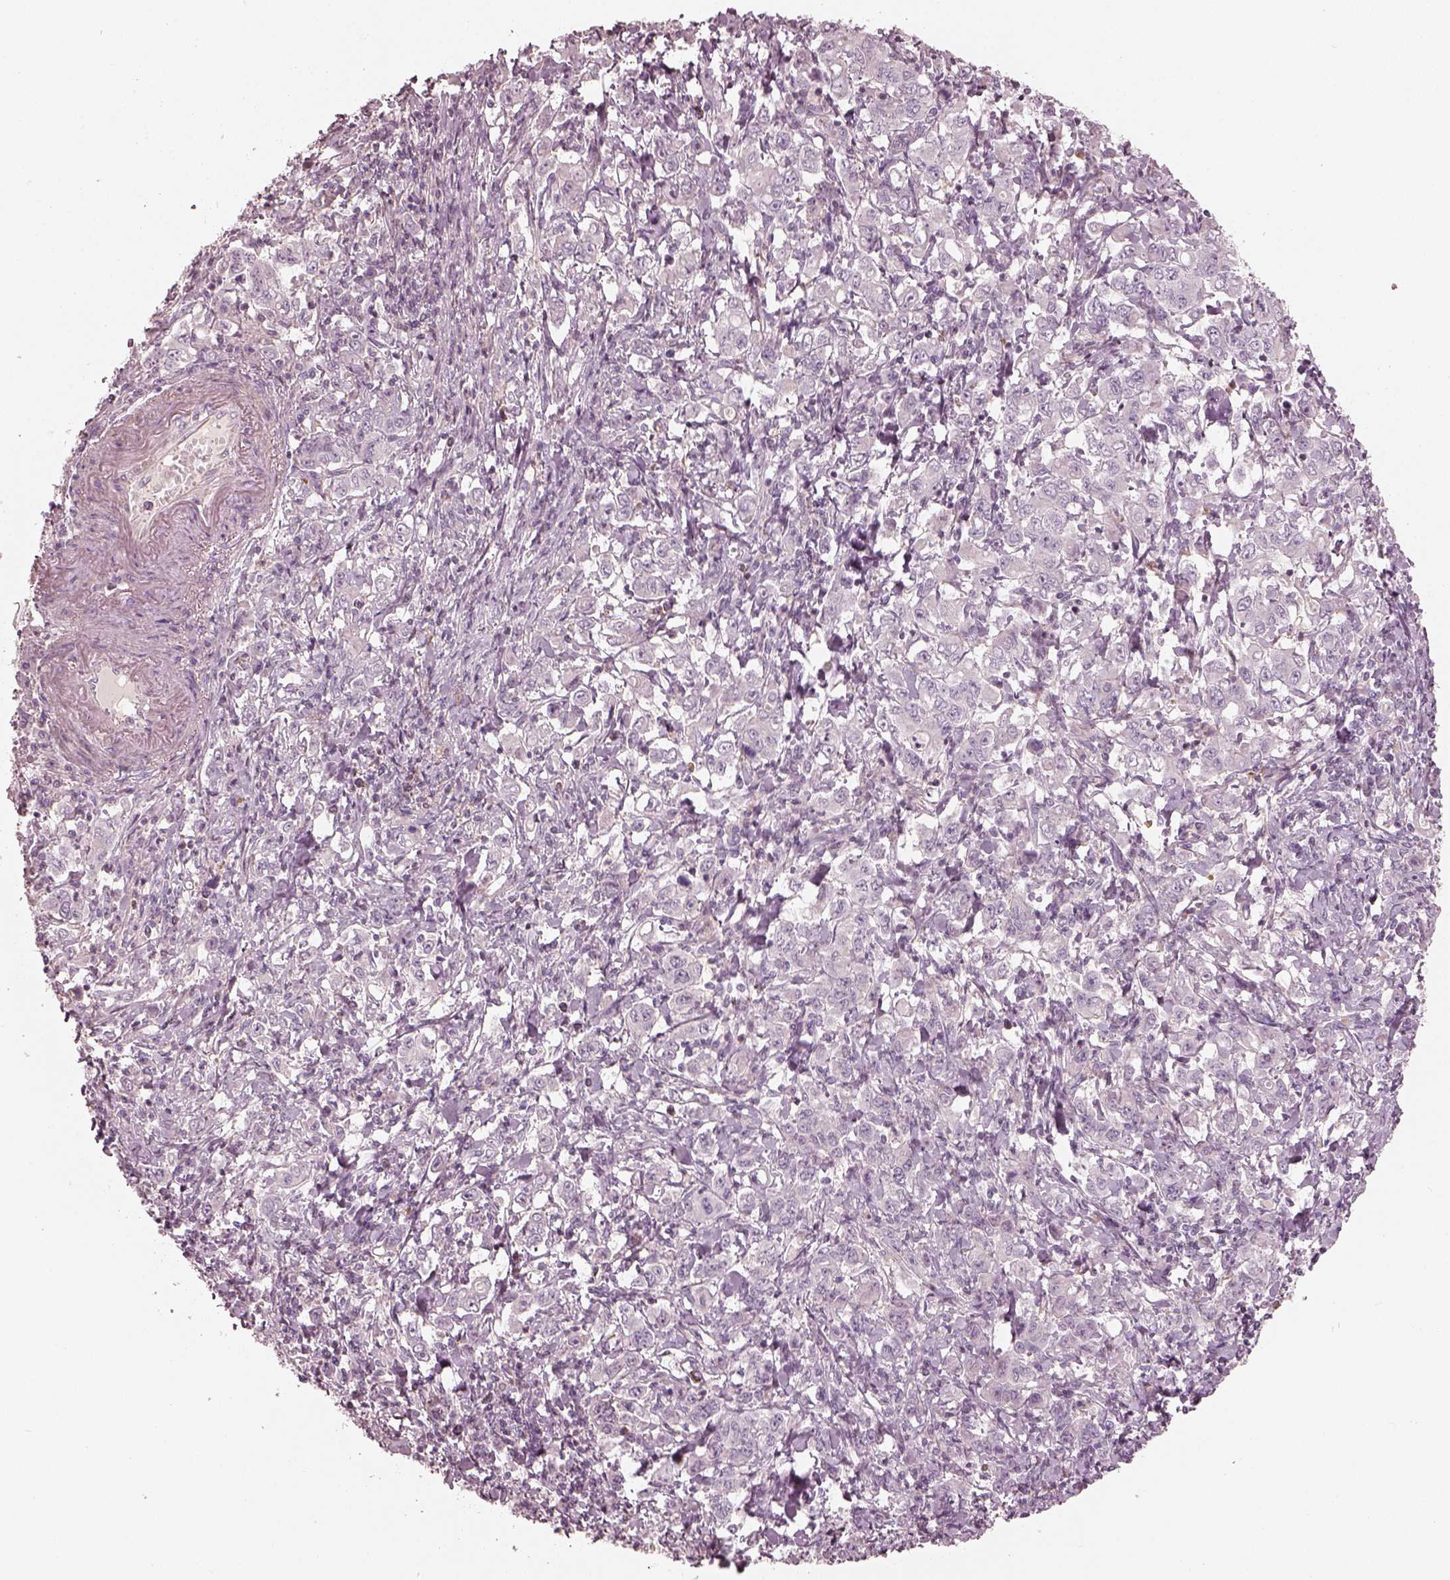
{"staining": {"intensity": "negative", "quantity": "none", "location": "none"}, "tissue": "stomach cancer", "cell_type": "Tumor cells", "image_type": "cancer", "snomed": [{"axis": "morphology", "description": "Adenocarcinoma, NOS"}, {"axis": "topography", "description": "Stomach, lower"}], "caption": "Tumor cells are negative for brown protein staining in stomach cancer (adenocarcinoma).", "gene": "PRLHR", "patient": {"sex": "female", "age": 72}}